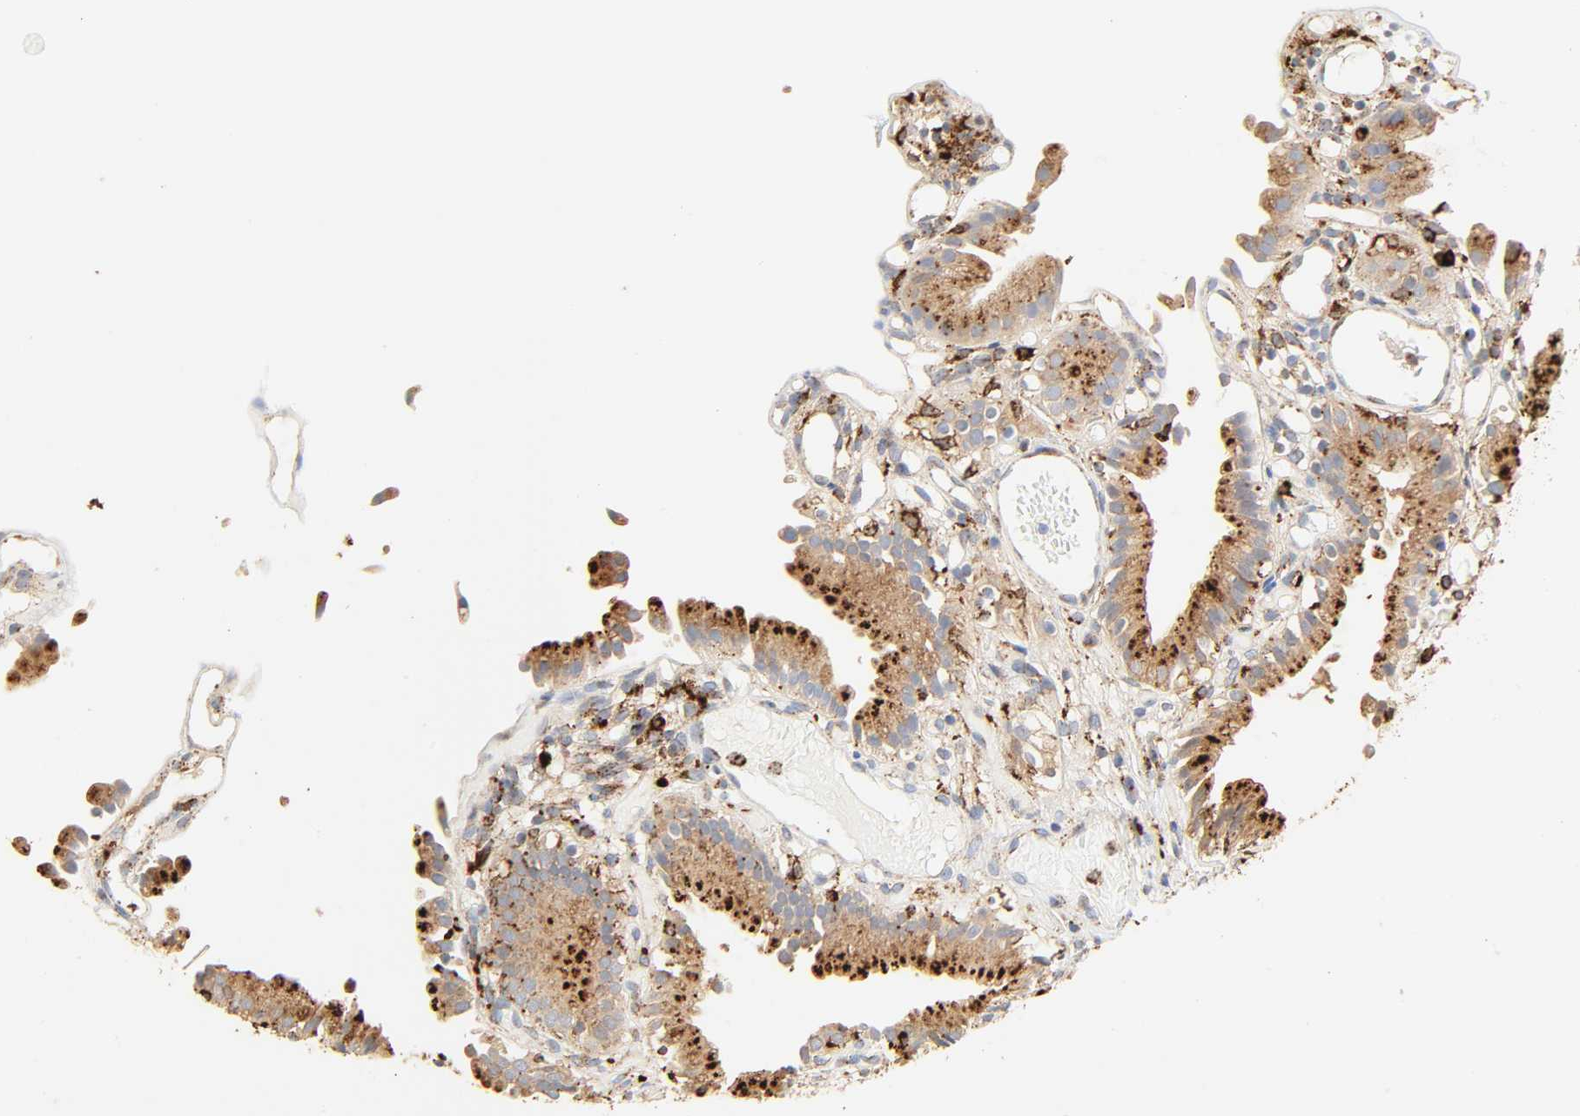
{"staining": {"intensity": "strong", "quantity": ">75%", "location": "cytoplasmic/membranous"}, "tissue": "gallbladder", "cell_type": "Glandular cells", "image_type": "normal", "snomed": [{"axis": "morphology", "description": "Normal tissue, NOS"}, {"axis": "topography", "description": "Gallbladder"}], "caption": "The histopathology image displays immunohistochemical staining of unremarkable gallbladder. There is strong cytoplasmic/membranous positivity is present in about >75% of glandular cells.", "gene": "PSAP", "patient": {"sex": "male", "age": 65}}